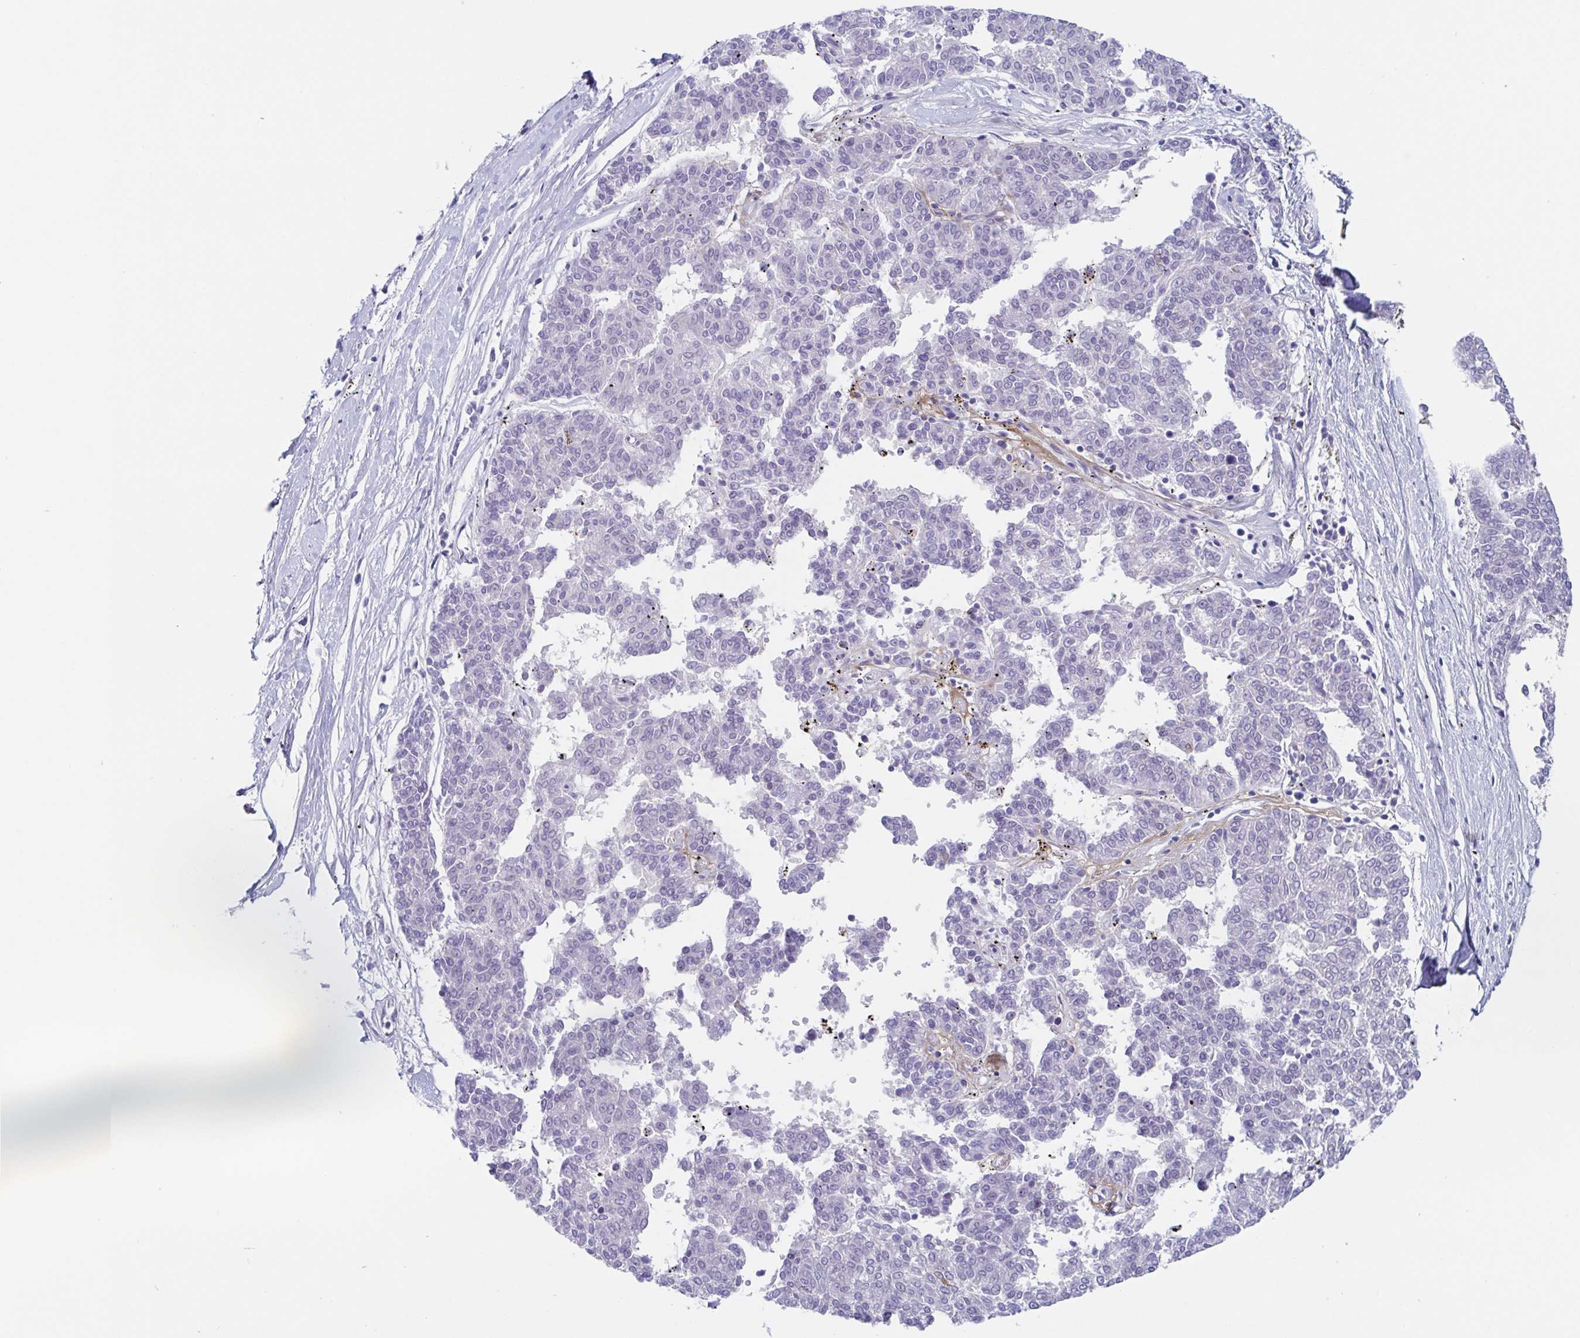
{"staining": {"intensity": "negative", "quantity": "none", "location": "none"}, "tissue": "melanoma", "cell_type": "Tumor cells", "image_type": "cancer", "snomed": [{"axis": "morphology", "description": "Malignant melanoma, NOS"}, {"axis": "topography", "description": "Skin"}], "caption": "IHC of melanoma exhibits no staining in tumor cells.", "gene": "HTR2A", "patient": {"sex": "female", "age": 72}}